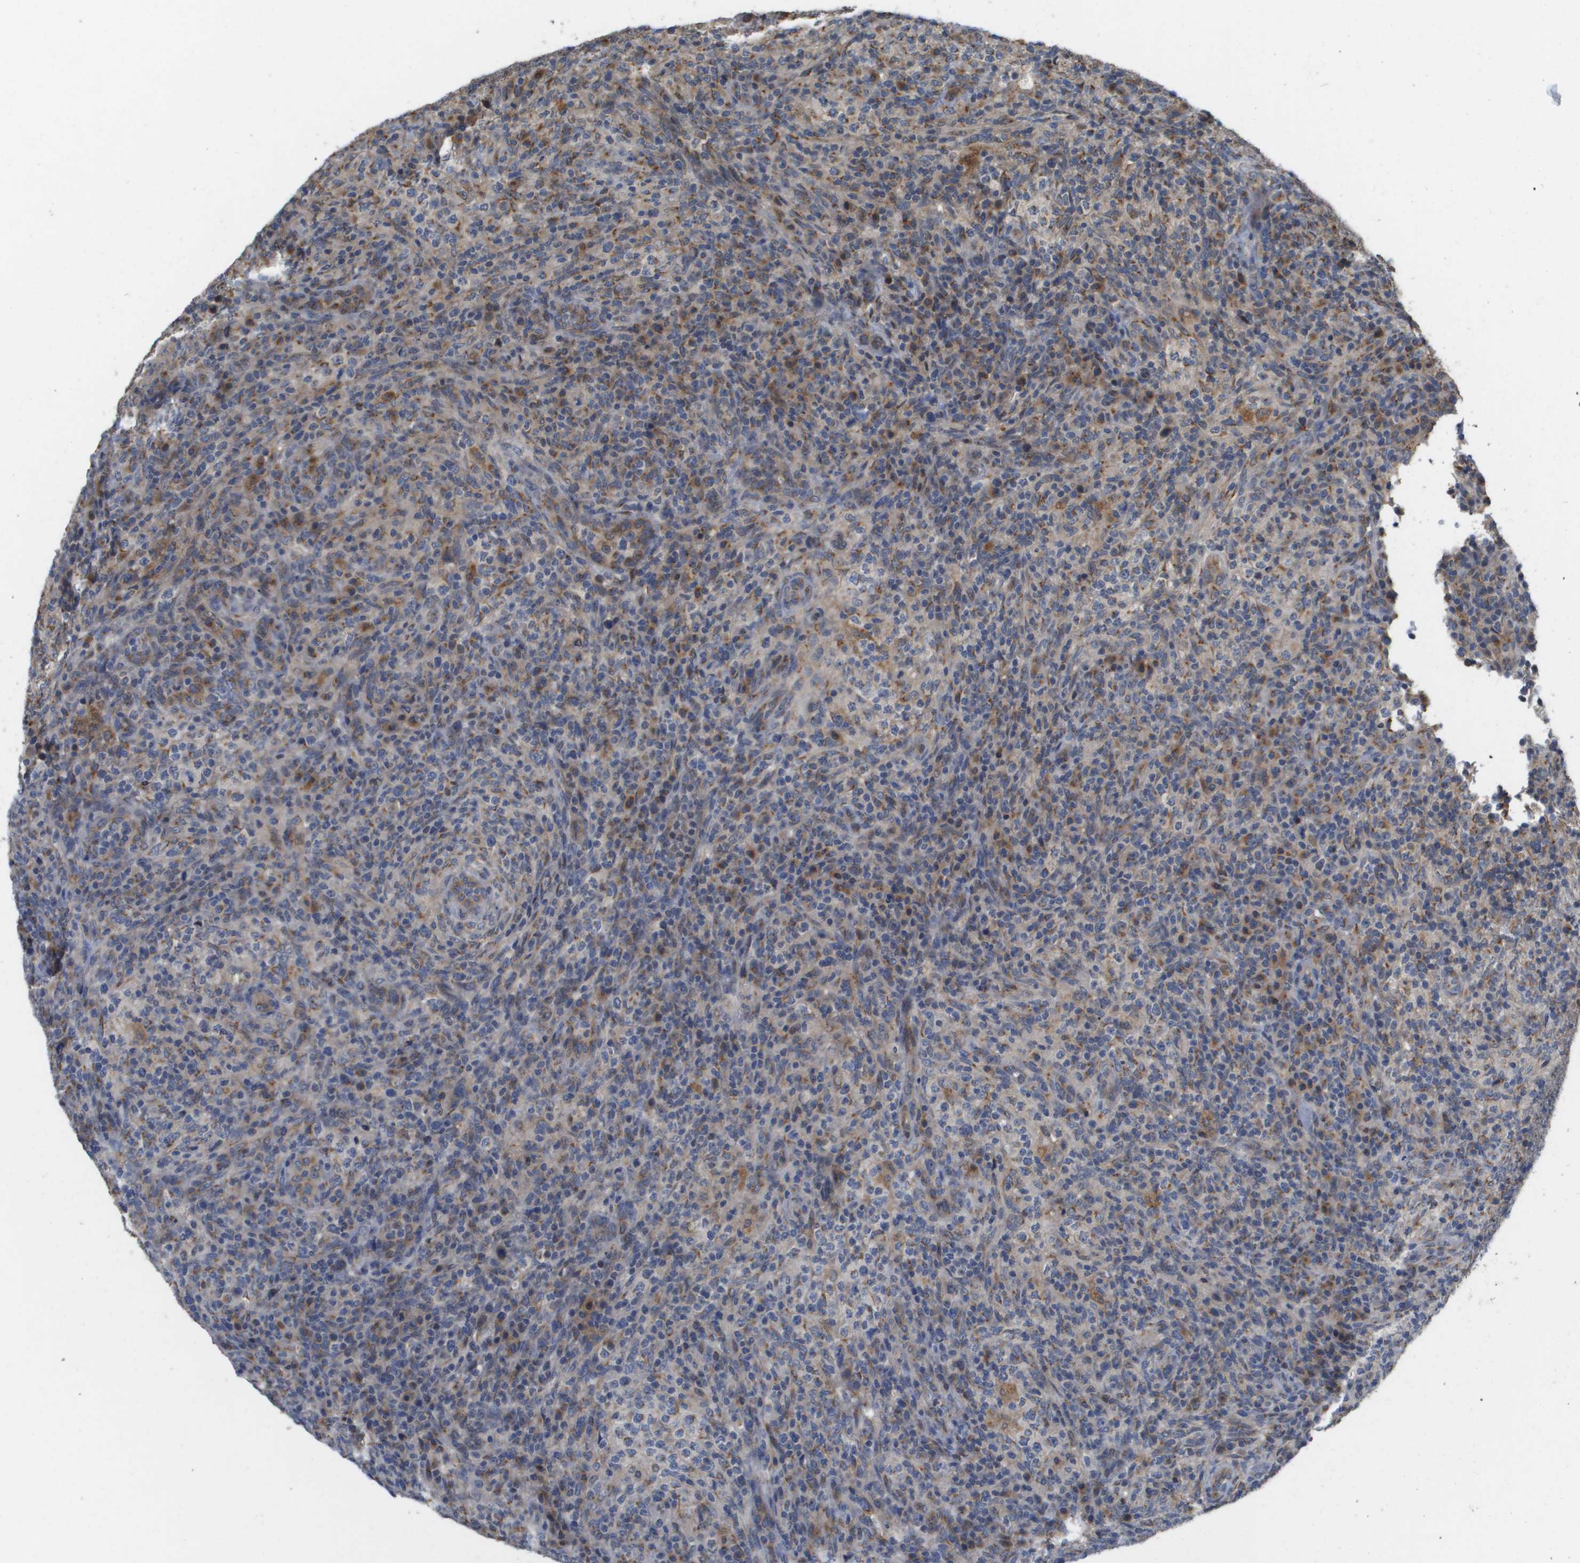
{"staining": {"intensity": "weak", "quantity": "<25%", "location": "cytoplasmic/membranous"}, "tissue": "lymphoma", "cell_type": "Tumor cells", "image_type": "cancer", "snomed": [{"axis": "morphology", "description": "Malignant lymphoma, non-Hodgkin's type, High grade"}, {"axis": "topography", "description": "Lymph node"}], "caption": "Immunohistochemical staining of human malignant lymphoma, non-Hodgkin's type (high-grade) demonstrates no significant staining in tumor cells.", "gene": "PCK1", "patient": {"sex": "female", "age": 76}}